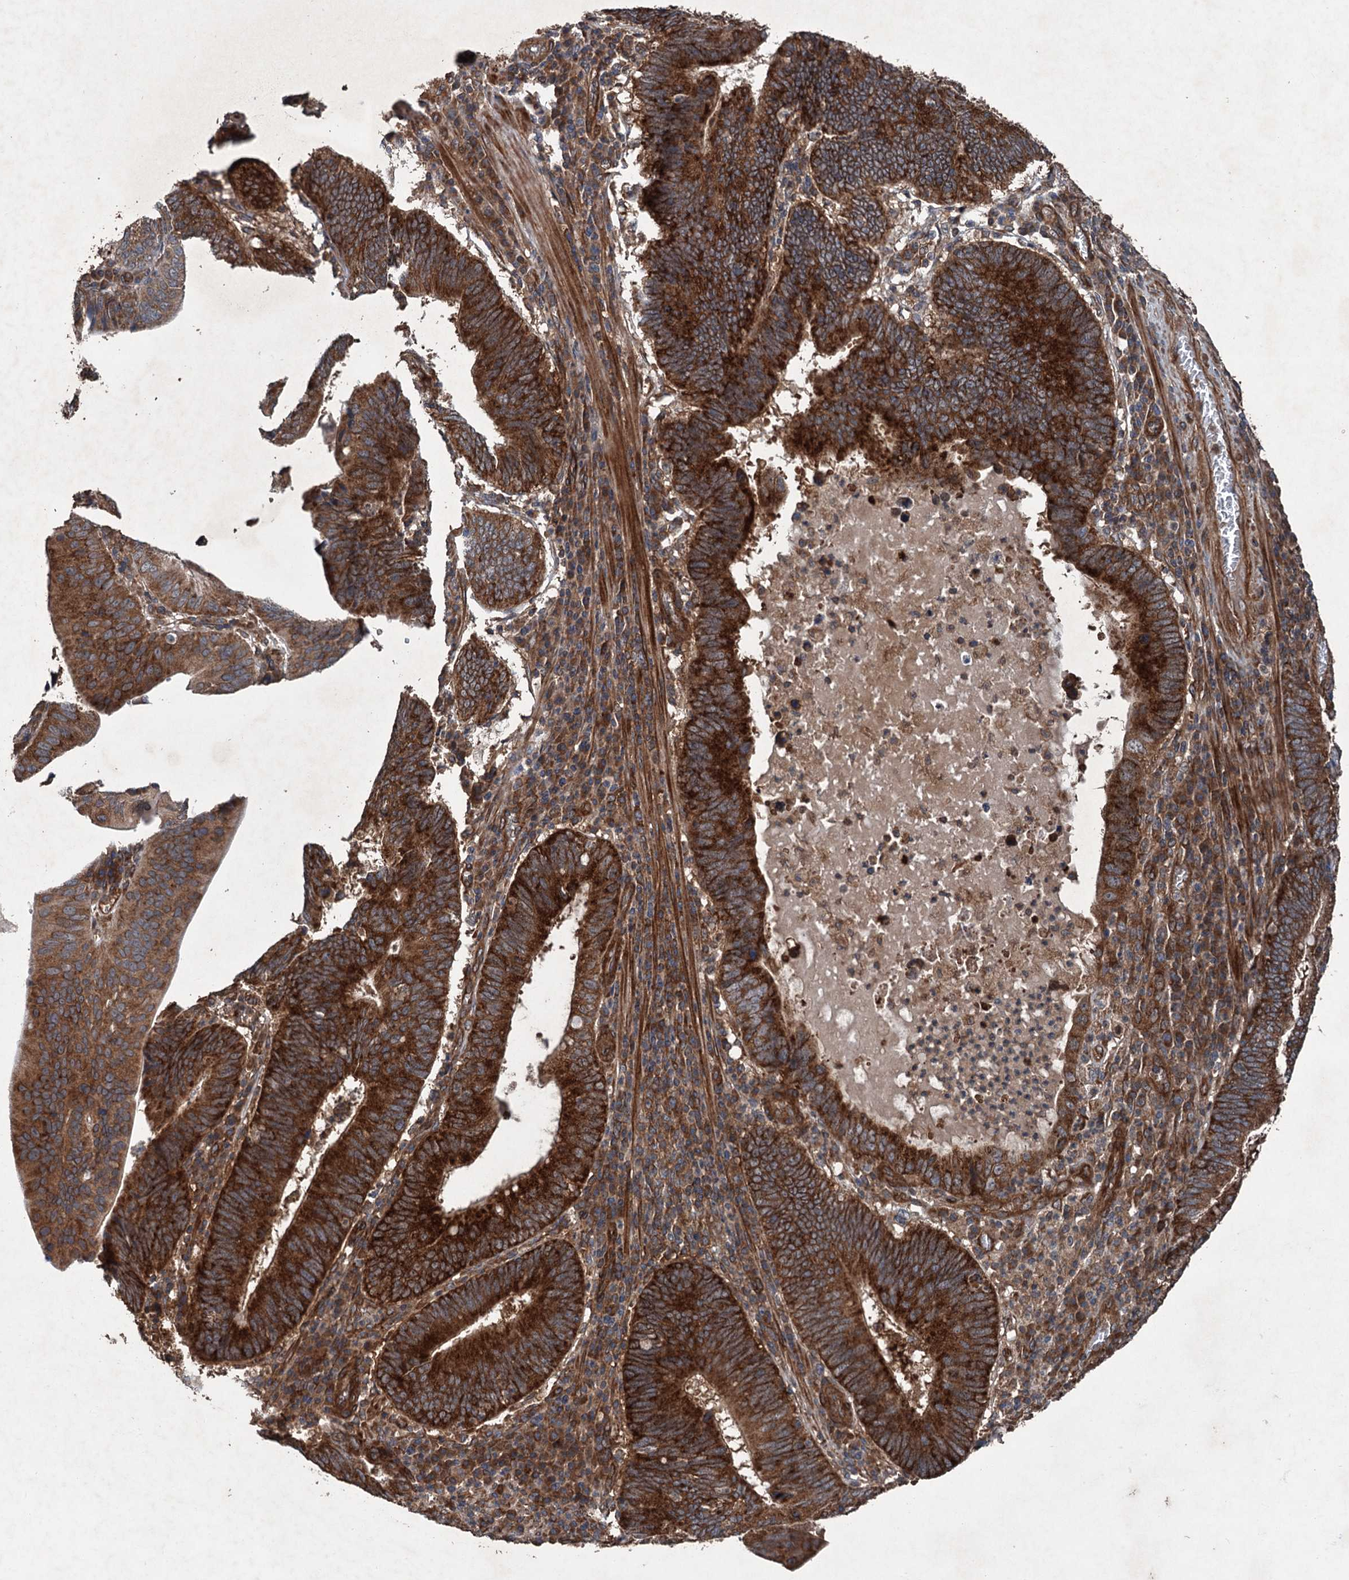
{"staining": {"intensity": "strong", "quantity": ">75%", "location": "cytoplasmic/membranous"}, "tissue": "stomach cancer", "cell_type": "Tumor cells", "image_type": "cancer", "snomed": [{"axis": "morphology", "description": "Adenocarcinoma, NOS"}, {"axis": "topography", "description": "Stomach"}], "caption": "Strong cytoplasmic/membranous protein positivity is present in approximately >75% of tumor cells in stomach cancer.", "gene": "RNF214", "patient": {"sex": "male", "age": 59}}